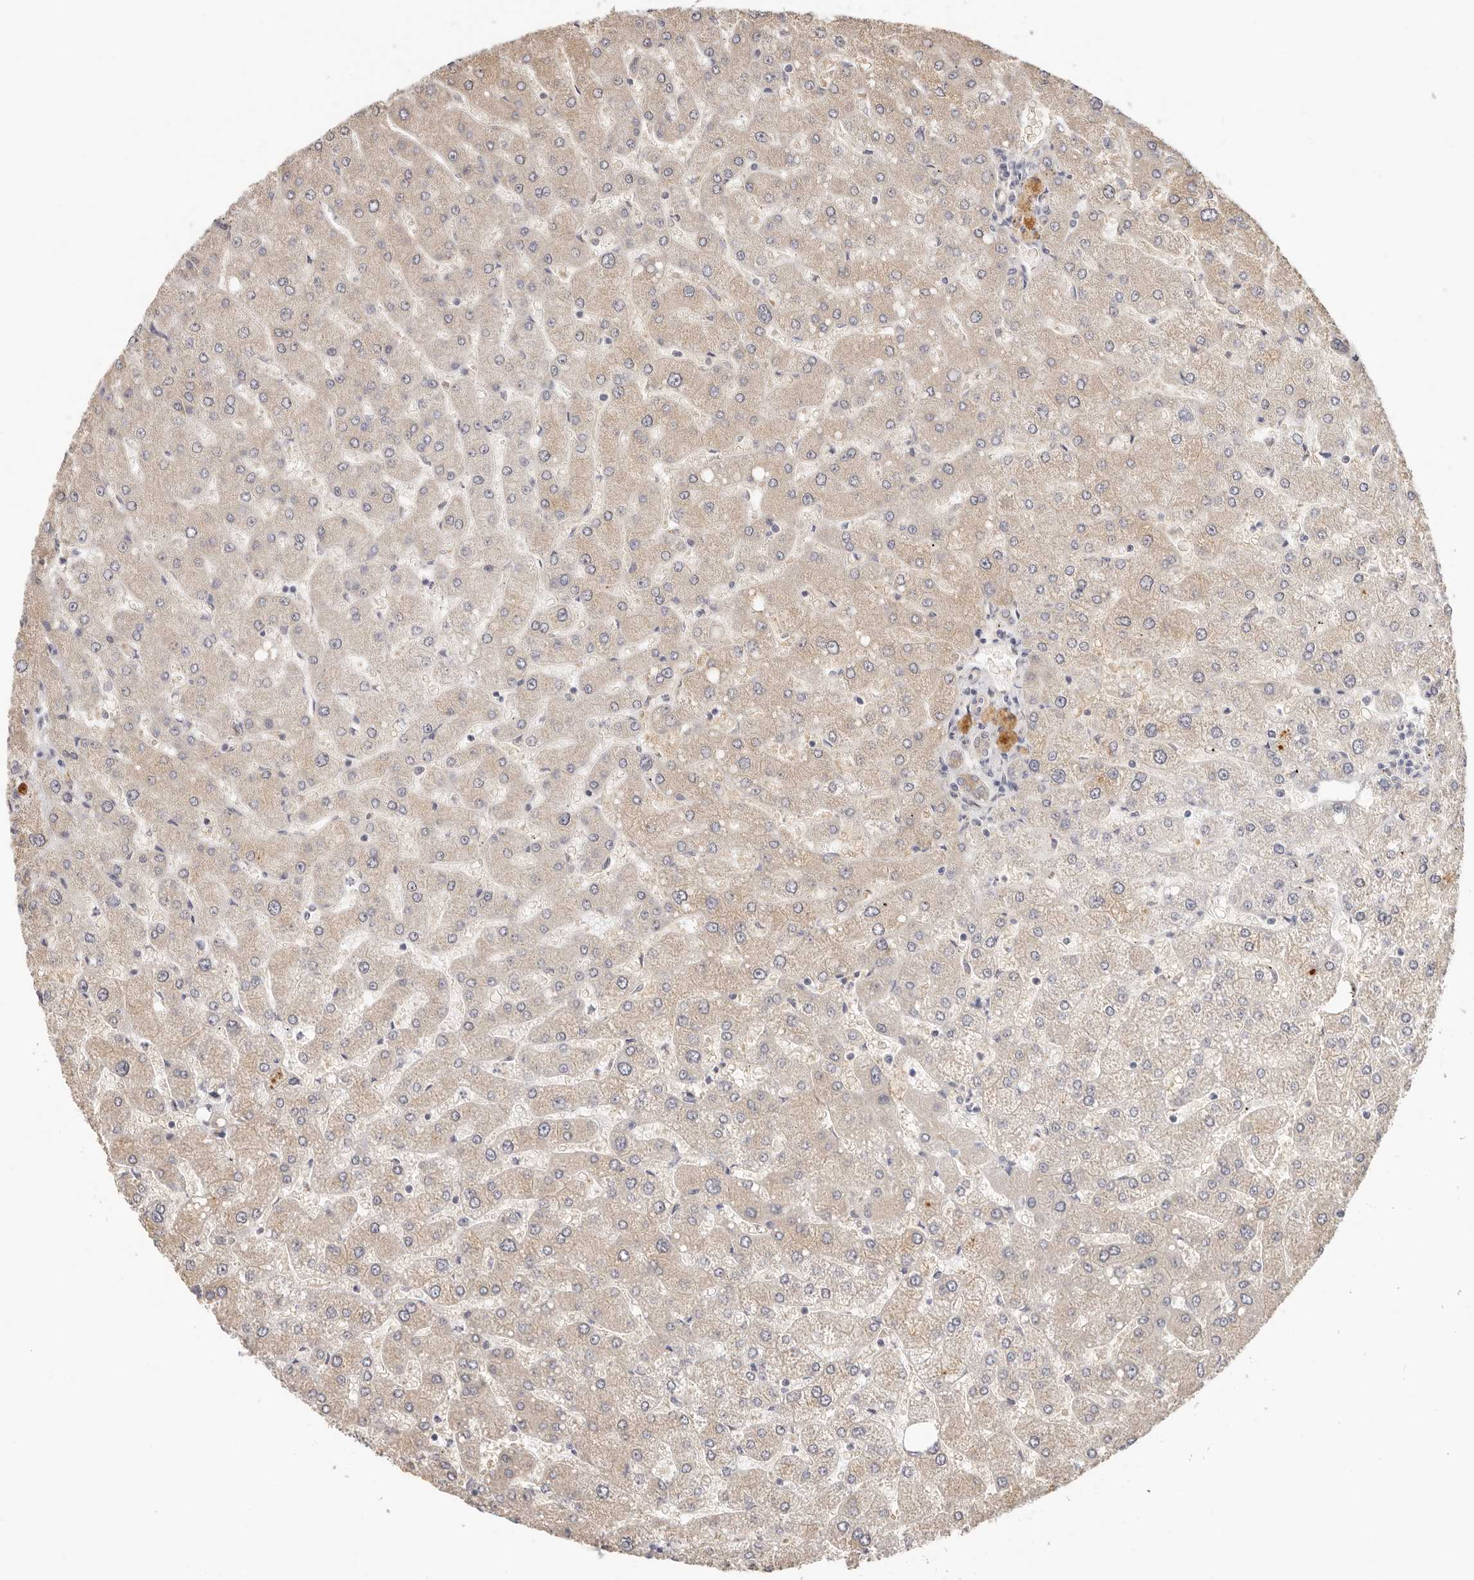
{"staining": {"intensity": "weak", "quantity": ">75%", "location": "cytoplasmic/membranous"}, "tissue": "liver", "cell_type": "Cholangiocytes", "image_type": "normal", "snomed": [{"axis": "morphology", "description": "Normal tissue, NOS"}, {"axis": "topography", "description": "Liver"}], "caption": "Liver stained for a protein (brown) exhibits weak cytoplasmic/membranous positive staining in approximately >75% of cholangiocytes.", "gene": "AFDN", "patient": {"sex": "male", "age": 55}}